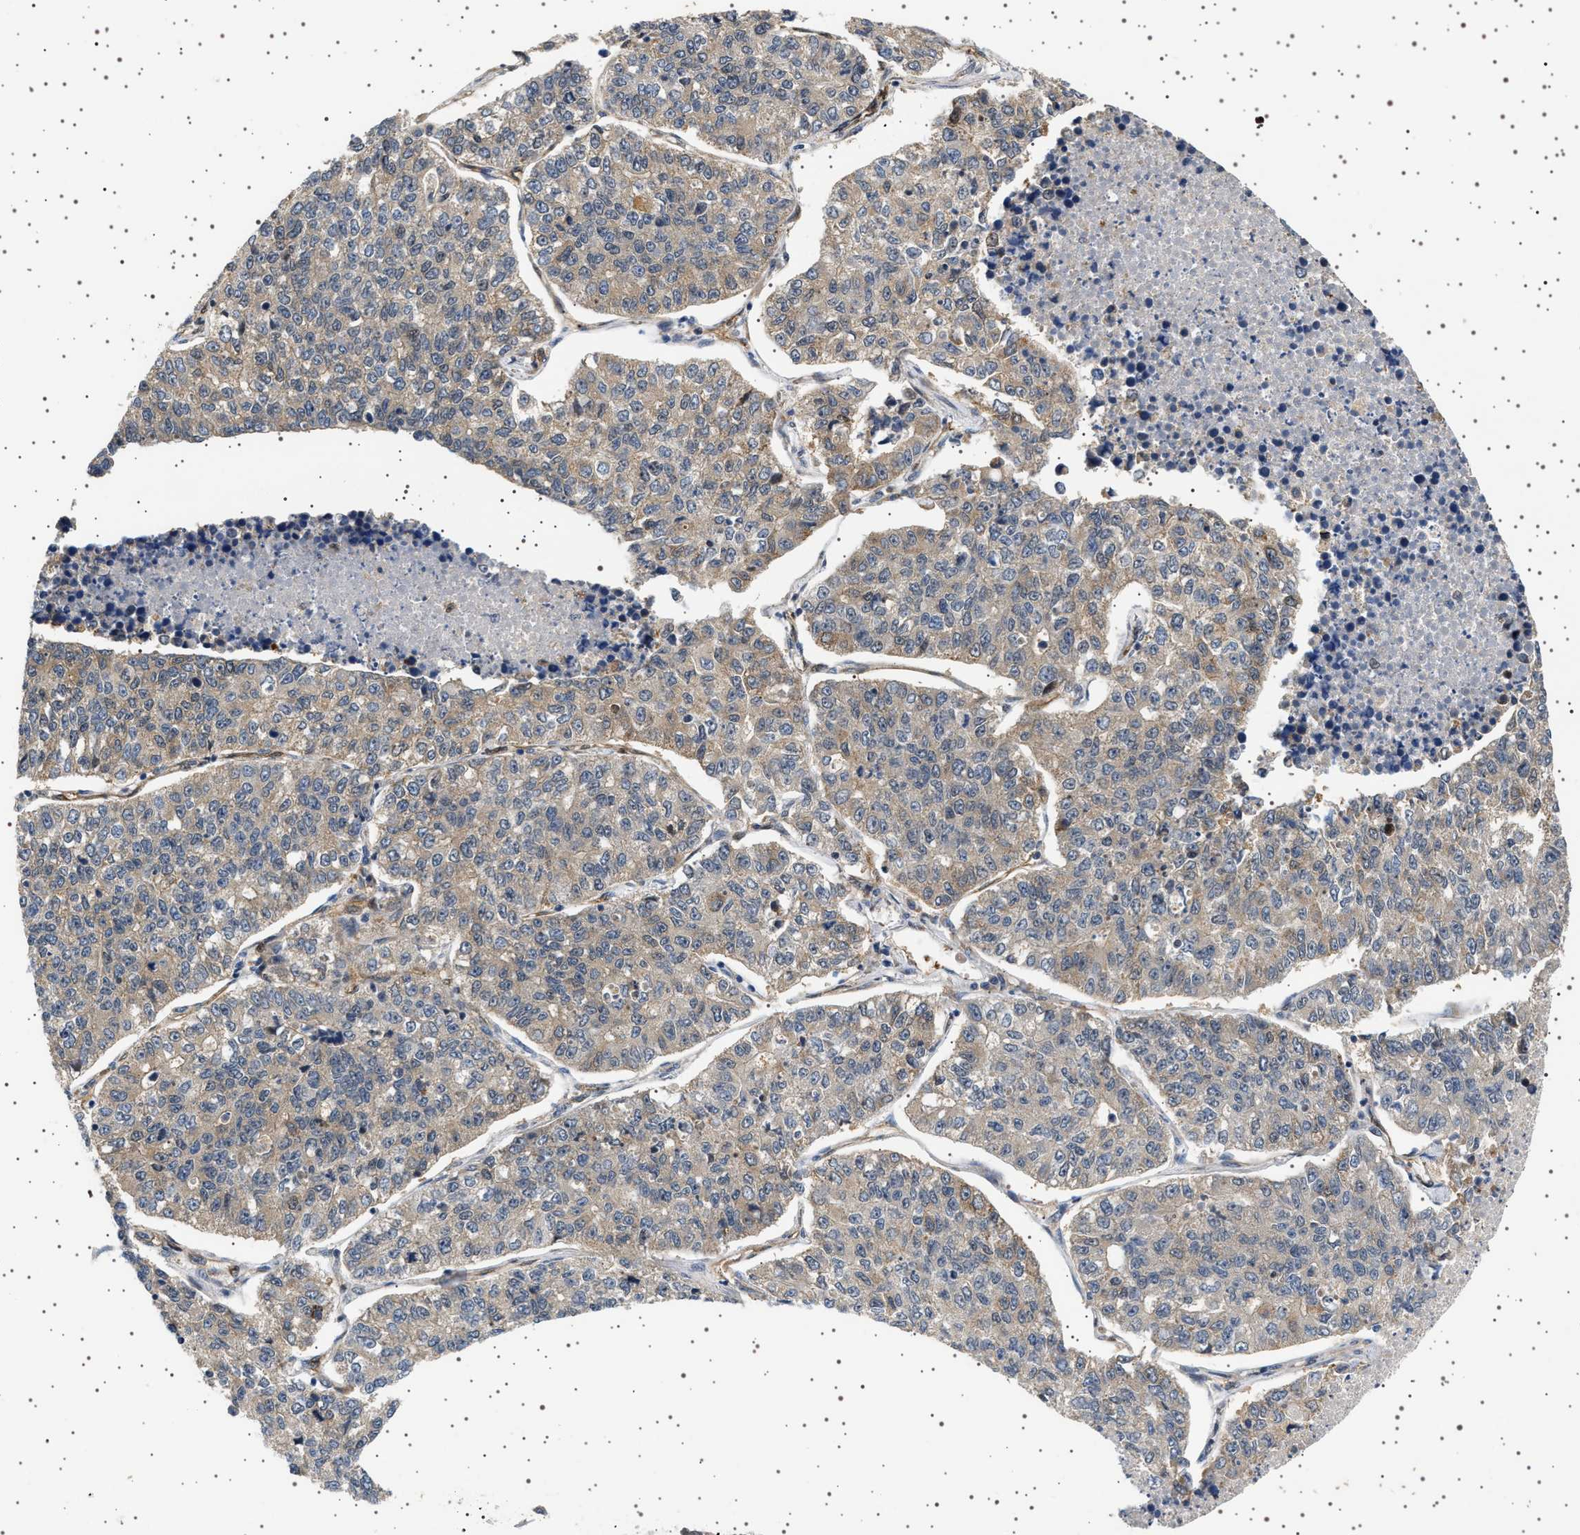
{"staining": {"intensity": "weak", "quantity": ">75%", "location": "cytoplasmic/membranous"}, "tissue": "lung cancer", "cell_type": "Tumor cells", "image_type": "cancer", "snomed": [{"axis": "morphology", "description": "Adenocarcinoma, NOS"}, {"axis": "topography", "description": "Lung"}], "caption": "DAB (3,3'-diaminobenzidine) immunohistochemical staining of adenocarcinoma (lung) shows weak cytoplasmic/membranous protein expression in approximately >75% of tumor cells.", "gene": "BAG3", "patient": {"sex": "male", "age": 49}}